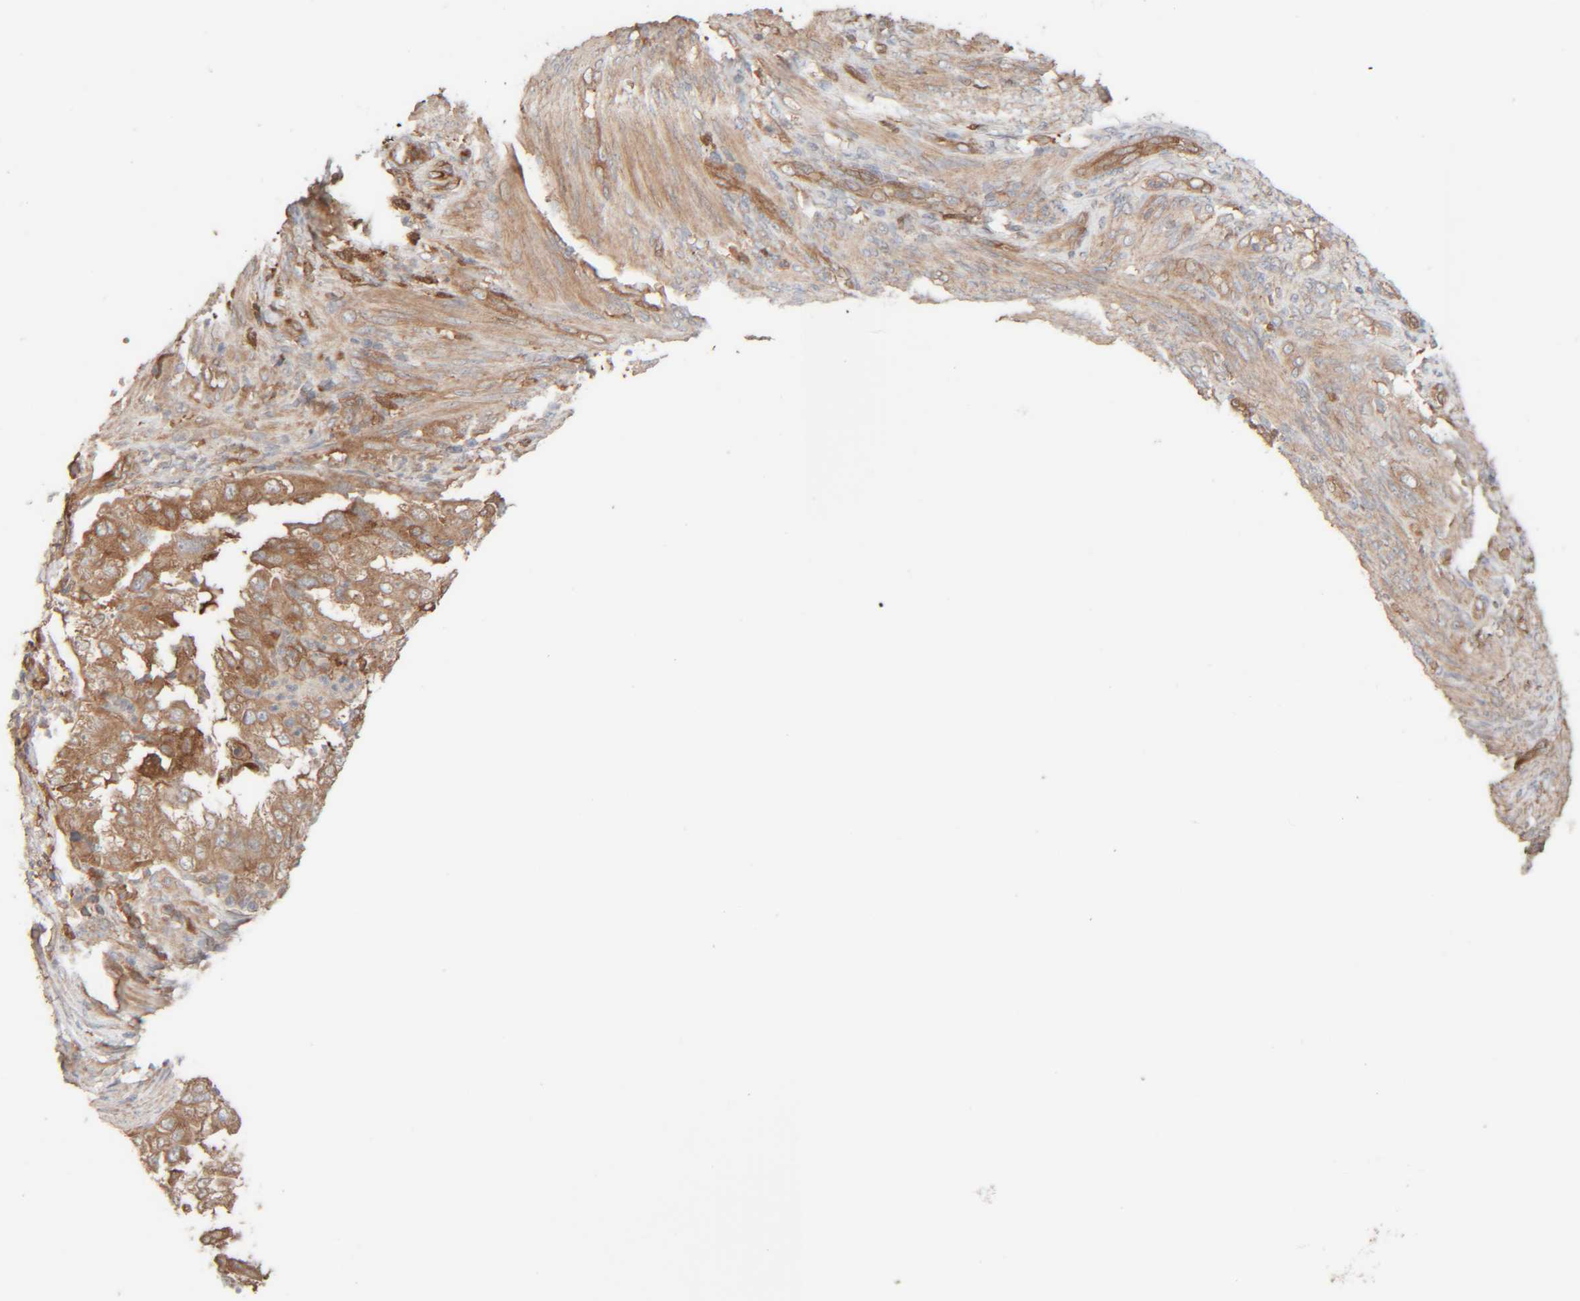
{"staining": {"intensity": "moderate", "quantity": ">75%", "location": "cytoplasmic/membranous"}, "tissue": "endometrial cancer", "cell_type": "Tumor cells", "image_type": "cancer", "snomed": [{"axis": "morphology", "description": "Adenocarcinoma, NOS"}, {"axis": "topography", "description": "Endometrium"}], "caption": "Tumor cells exhibit medium levels of moderate cytoplasmic/membranous staining in approximately >75% of cells in endometrial cancer.", "gene": "TMEM192", "patient": {"sex": "female", "age": 85}}